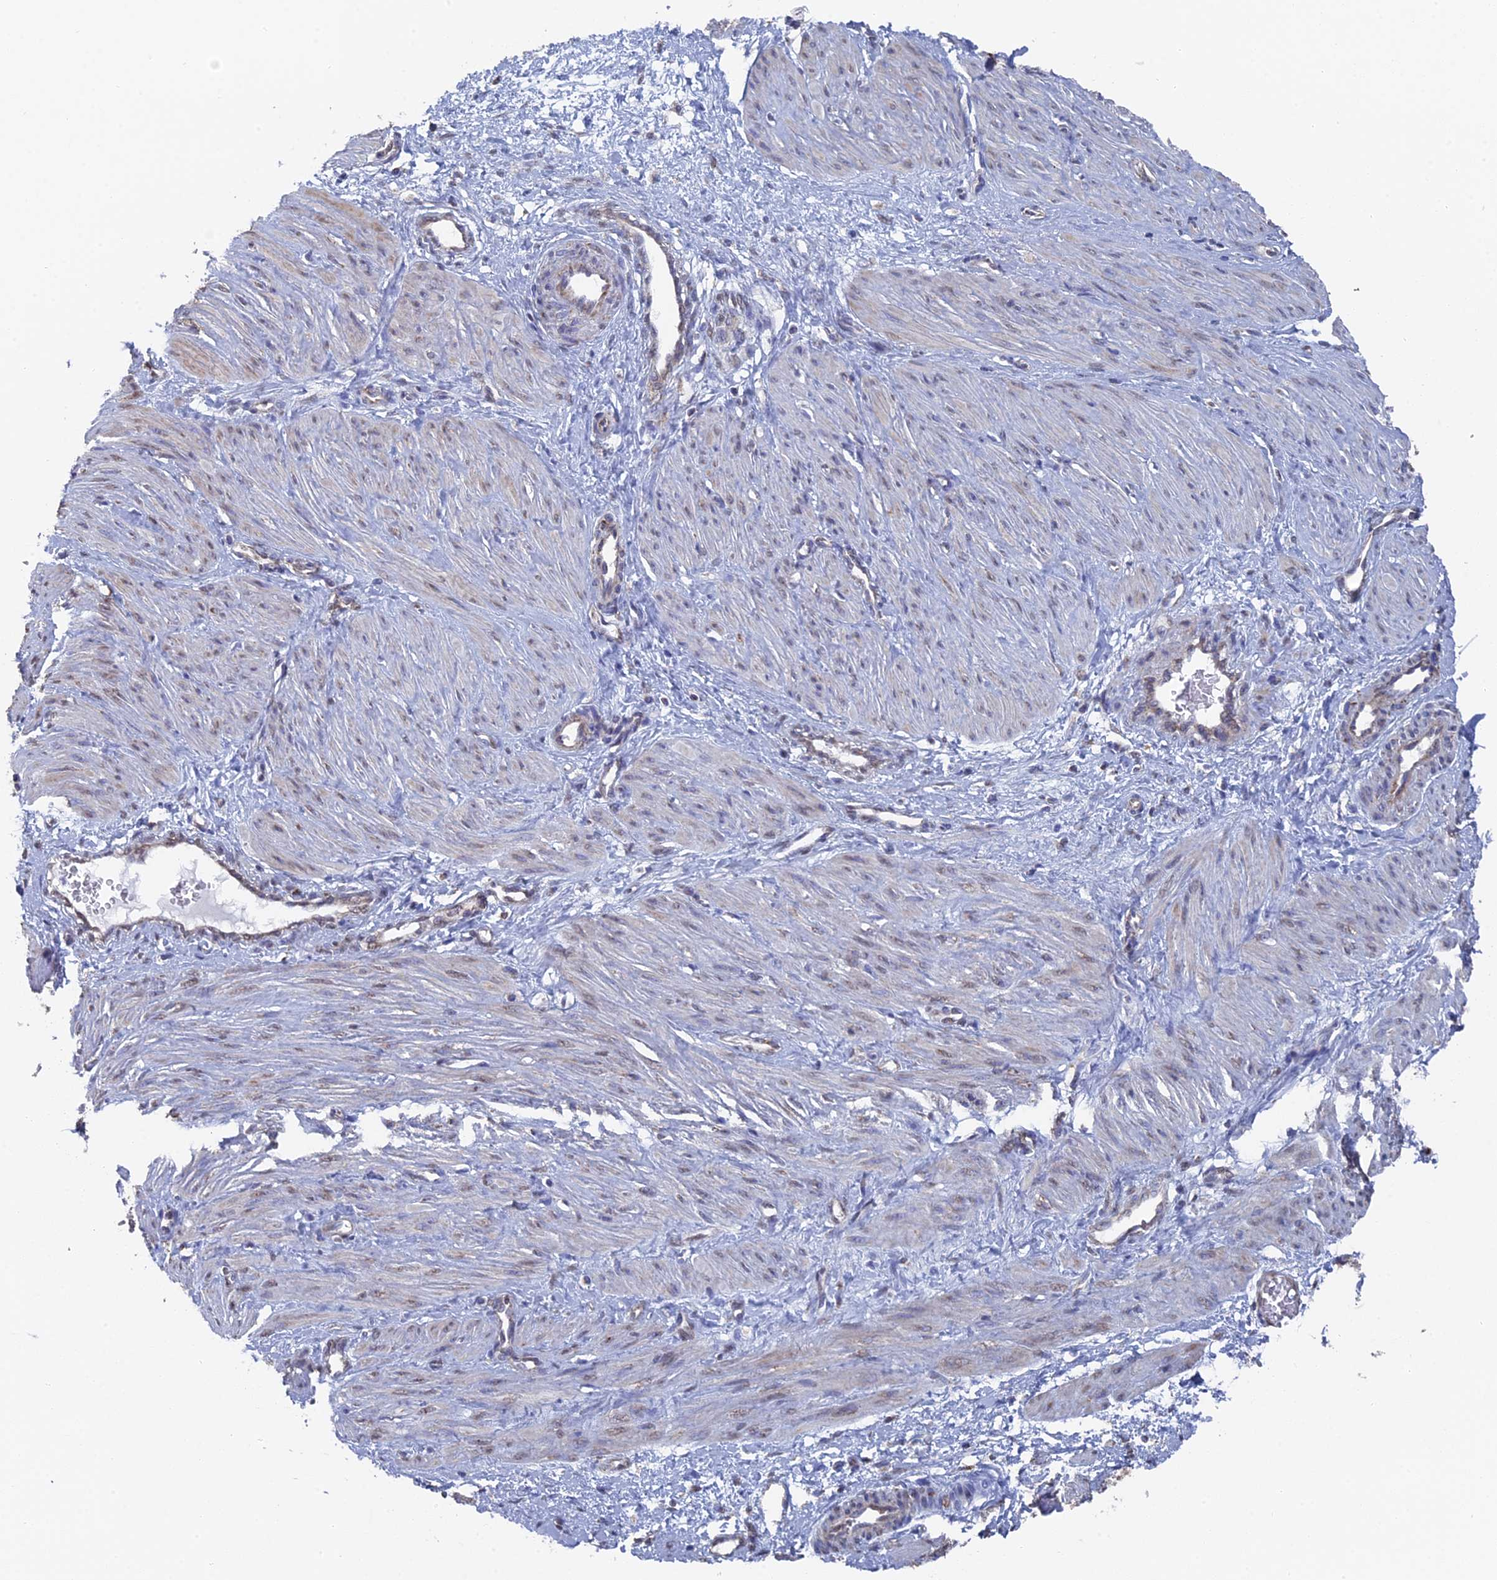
{"staining": {"intensity": "weak", "quantity": "25%-75%", "location": "nuclear"}, "tissue": "smooth muscle", "cell_type": "Smooth muscle cells", "image_type": "normal", "snomed": [{"axis": "morphology", "description": "Normal tissue, NOS"}, {"axis": "topography", "description": "Endometrium"}], "caption": "Immunohistochemistry (IHC) staining of normal smooth muscle, which displays low levels of weak nuclear expression in about 25%-75% of smooth muscle cells indicating weak nuclear protein expression. The staining was performed using DAB (3,3'-diaminobenzidine) (brown) for protein detection and nuclei were counterstained in hematoxylin (blue).", "gene": "SMG9", "patient": {"sex": "female", "age": 33}}